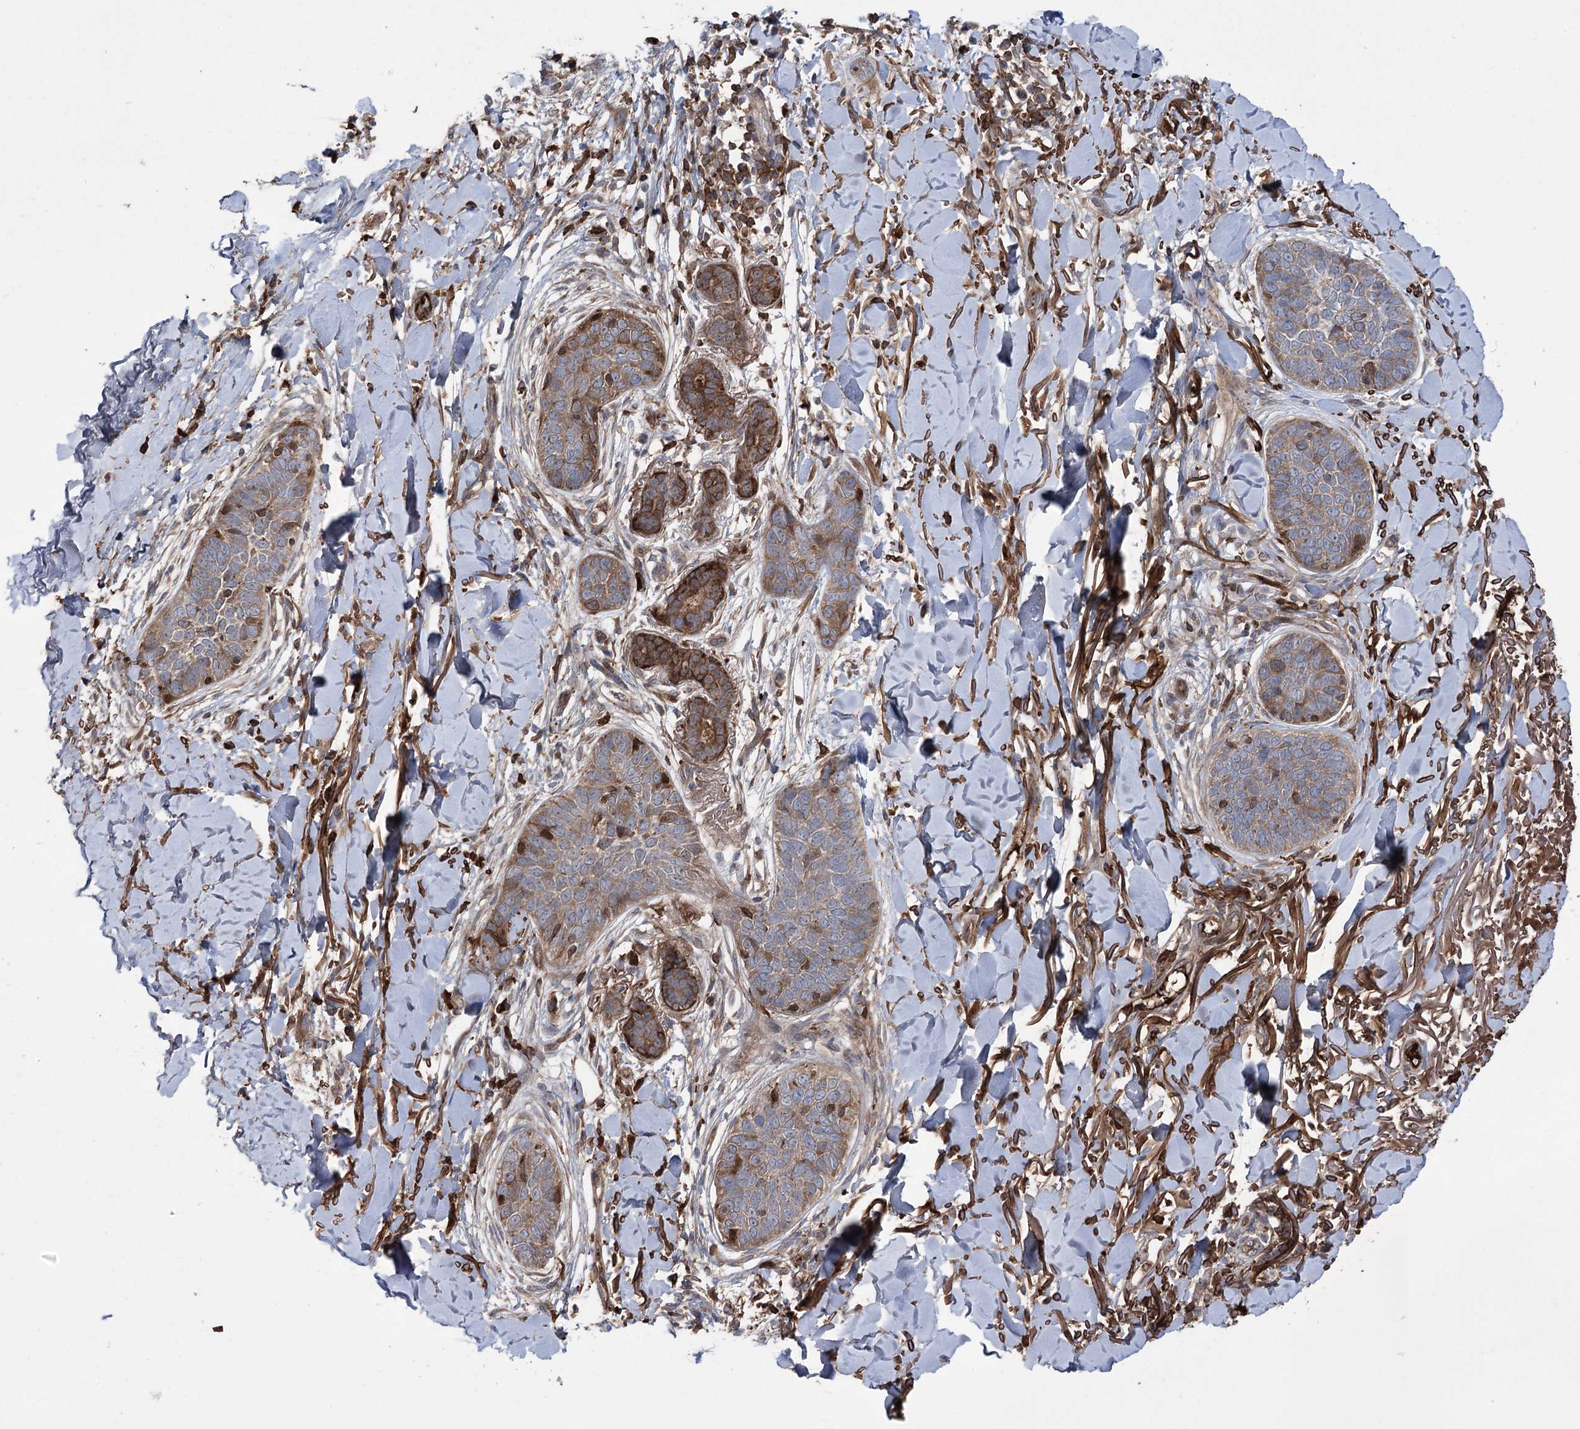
{"staining": {"intensity": "moderate", "quantity": "<25%", "location": "cytoplasmic/membranous,nuclear"}, "tissue": "skin cancer", "cell_type": "Tumor cells", "image_type": "cancer", "snomed": [{"axis": "morphology", "description": "Basal cell carcinoma"}, {"axis": "topography", "description": "Skin"}], "caption": "Skin cancer stained for a protein (brown) demonstrates moderate cytoplasmic/membranous and nuclear positive expression in approximately <25% of tumor cells.", "gene": "OTUD1", "patient": {"sex": "male", "age": 85}}